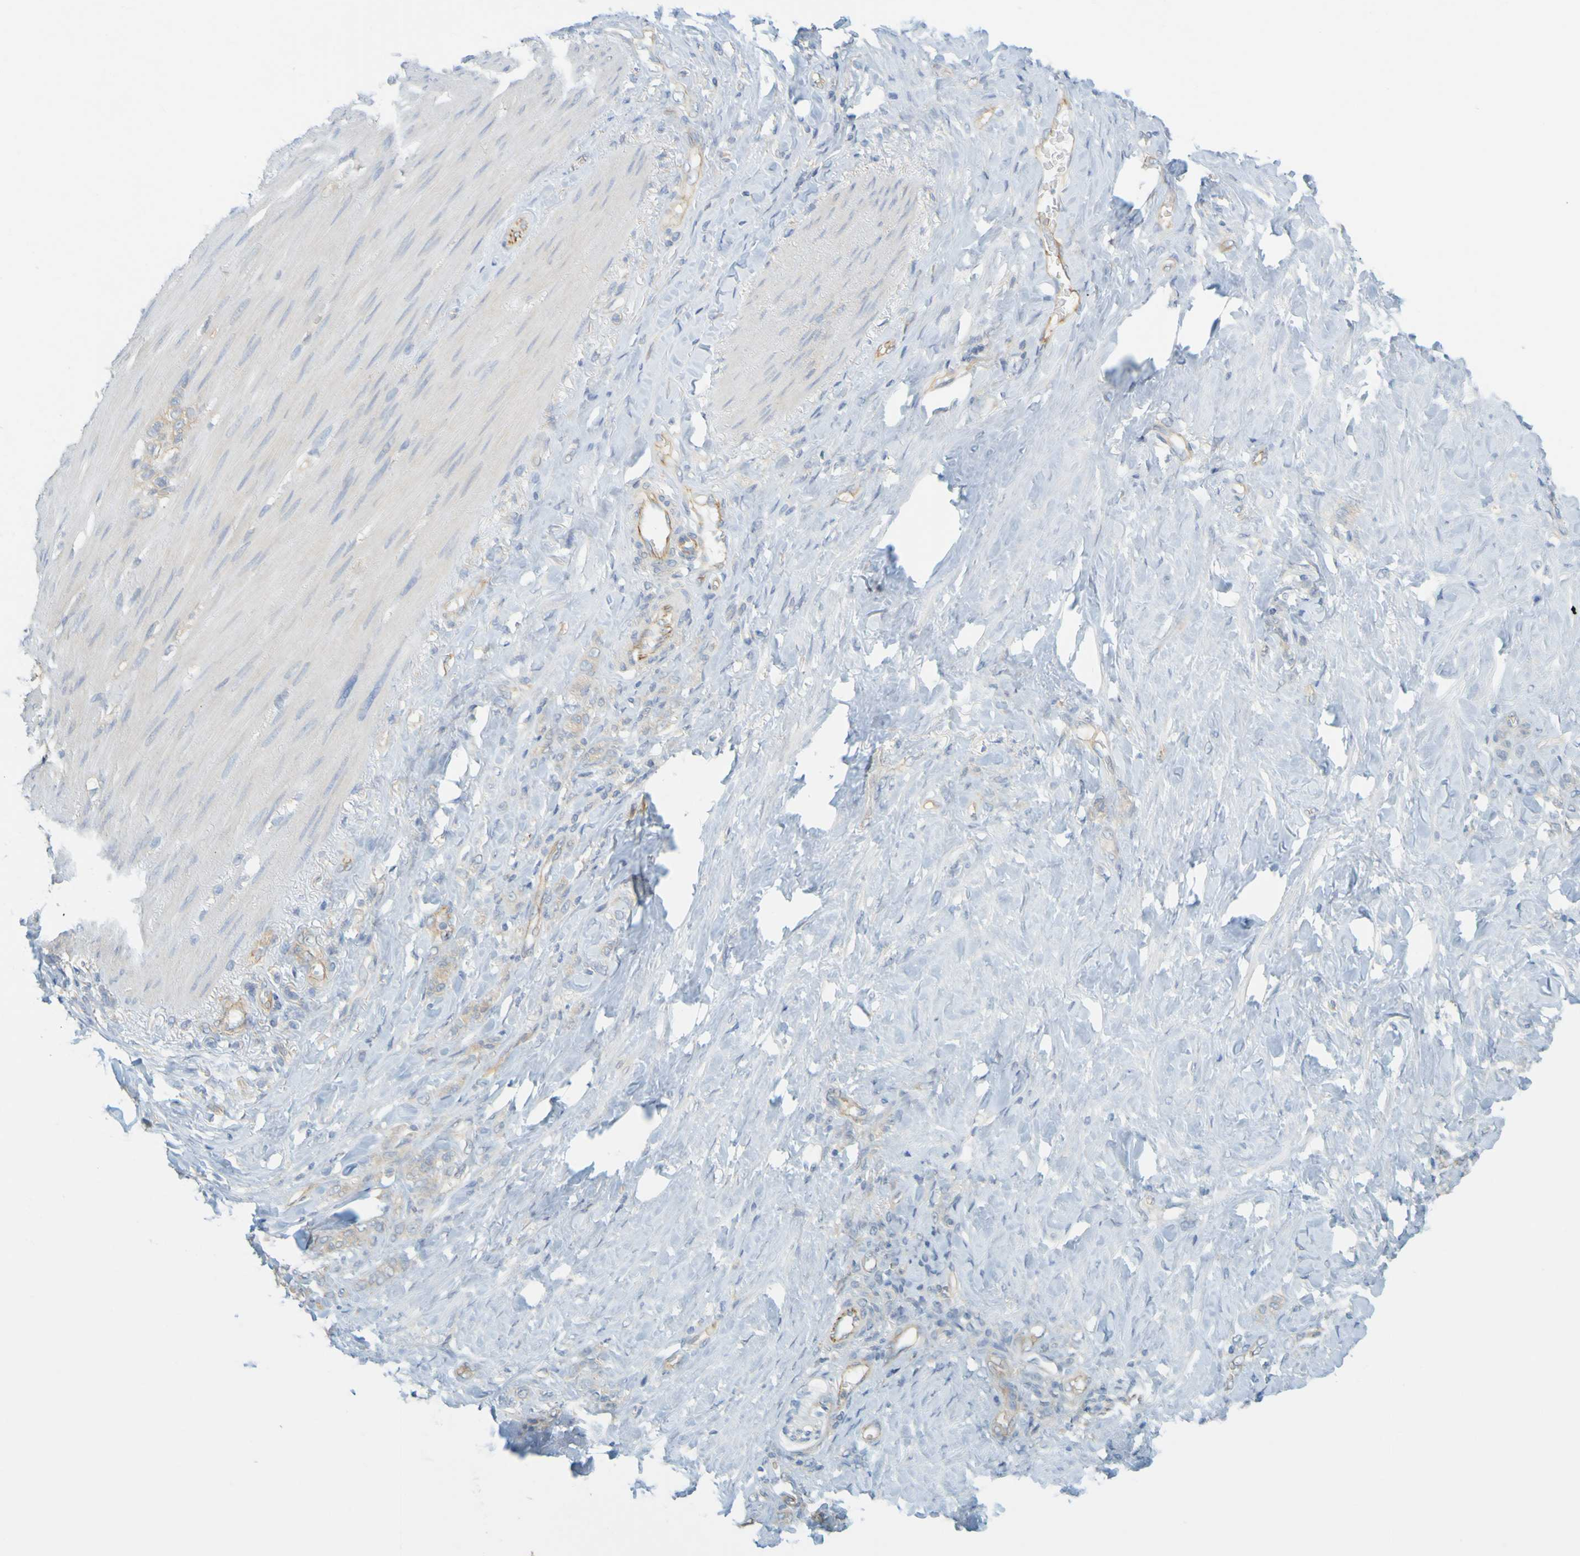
{"staining": {"intensity": "negative", "quantity": "none", "location": "none"}, "tissue": "stomach cancer", "cell_type": "Tumor cells", "image_type": "cancer", "snomed": [{"axis": "morphology", "description": "Adenocarcinoma, NOS"}, {"axis": "topography", "description": "Stomach"}], "caption": "IHC of human stomach adenocarcinoma exhibits no expression in tumor cells.", "gene": "APPL1", "patient": {"sex": "male", "age": 82}}